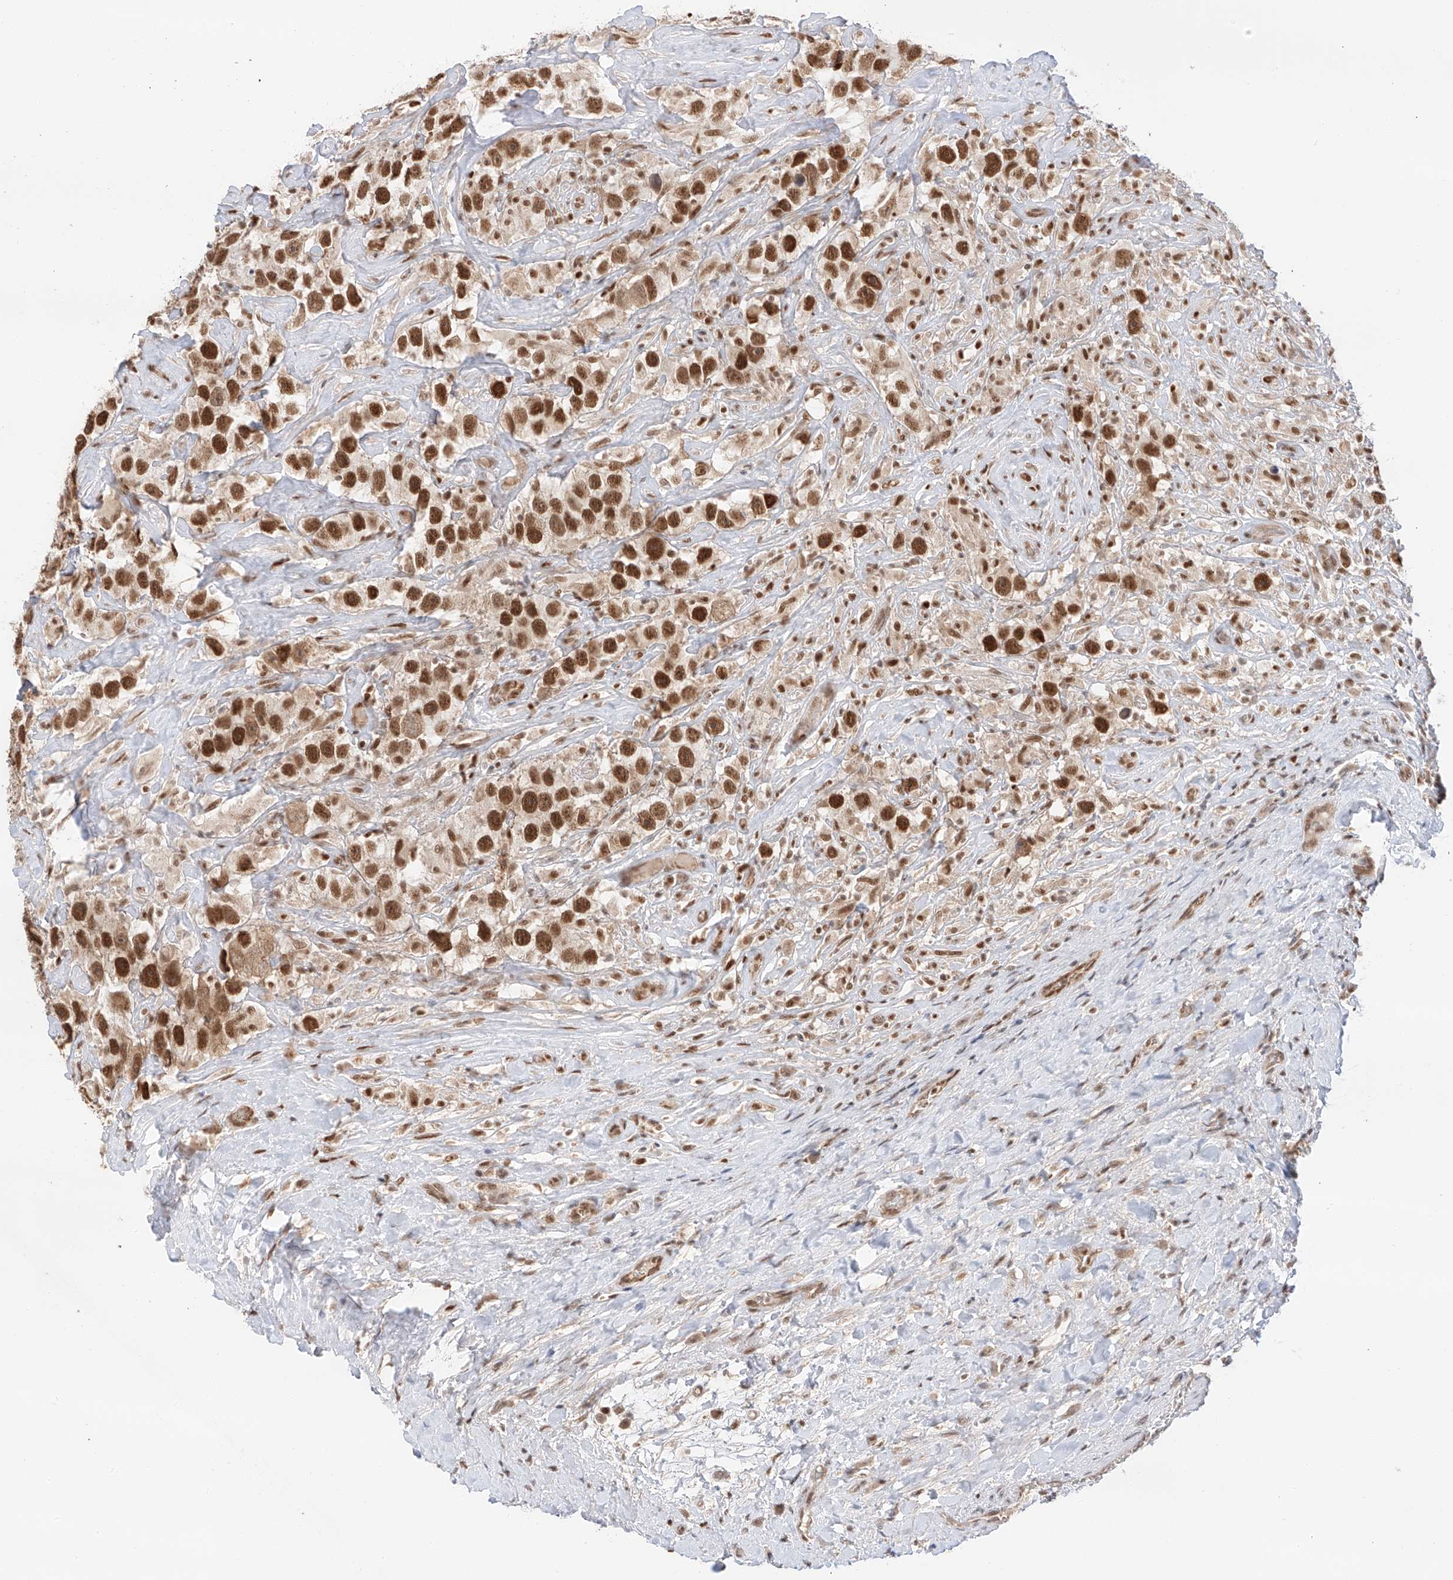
{"staining": {"intensity": "strong", "quantity": ">75%", "location": "nuclear"}, "tissue": "testis cancer", "cell_type": "Tumor cells", "image_type": "cancer", "snomed": [{"axis": "morphology", "description": "Seminoma, NOS"}, {"axis": "topography", "description": "Testis"}], "caption": "This is a micrograph of immunohistochemistry staining of testis cancer, which shows strong expression in the nuclear of tumor cells.", "gene": "POGK", "patient": {"sex": "male", "age": 49}}